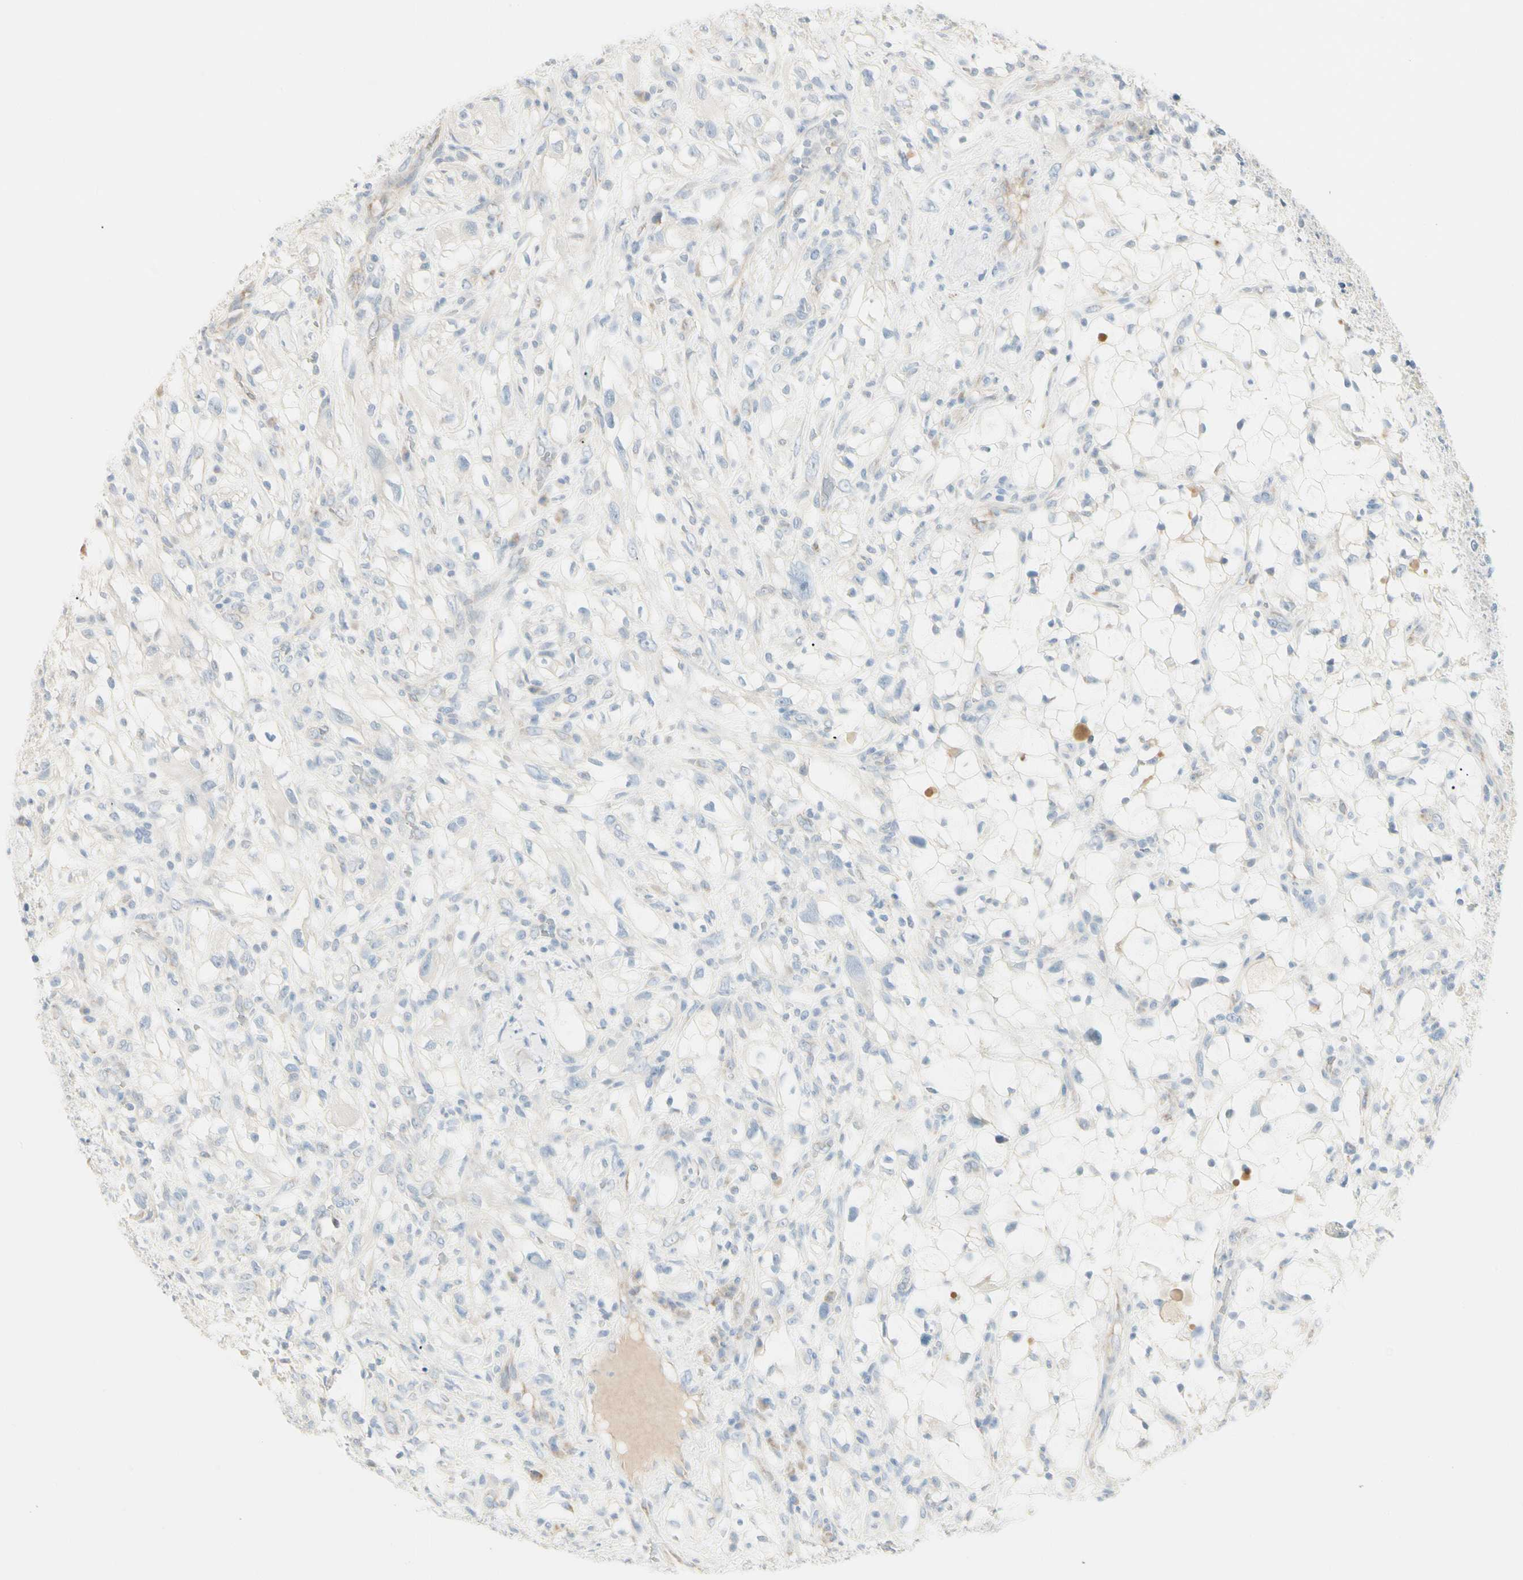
{"staining": {"intensity": "negative", "quantity": "none", "location": "none"}, "tissue": "renal cancer", "cell_type": "Tumor cells", "image_type": "cancer", "snomed": [{"axis": "morphology", "description": "Adenocarcinoma, NOS"}, {"axis": "topography", "description": "Kidney"}], "caption": "DAB immunohistochemical staining of human adenocarcinoma (renal) demonstrates no significant staining in tumor cells.", "gene": "ALDH18A1", "patient": {"sex": "female", "age": 60}}